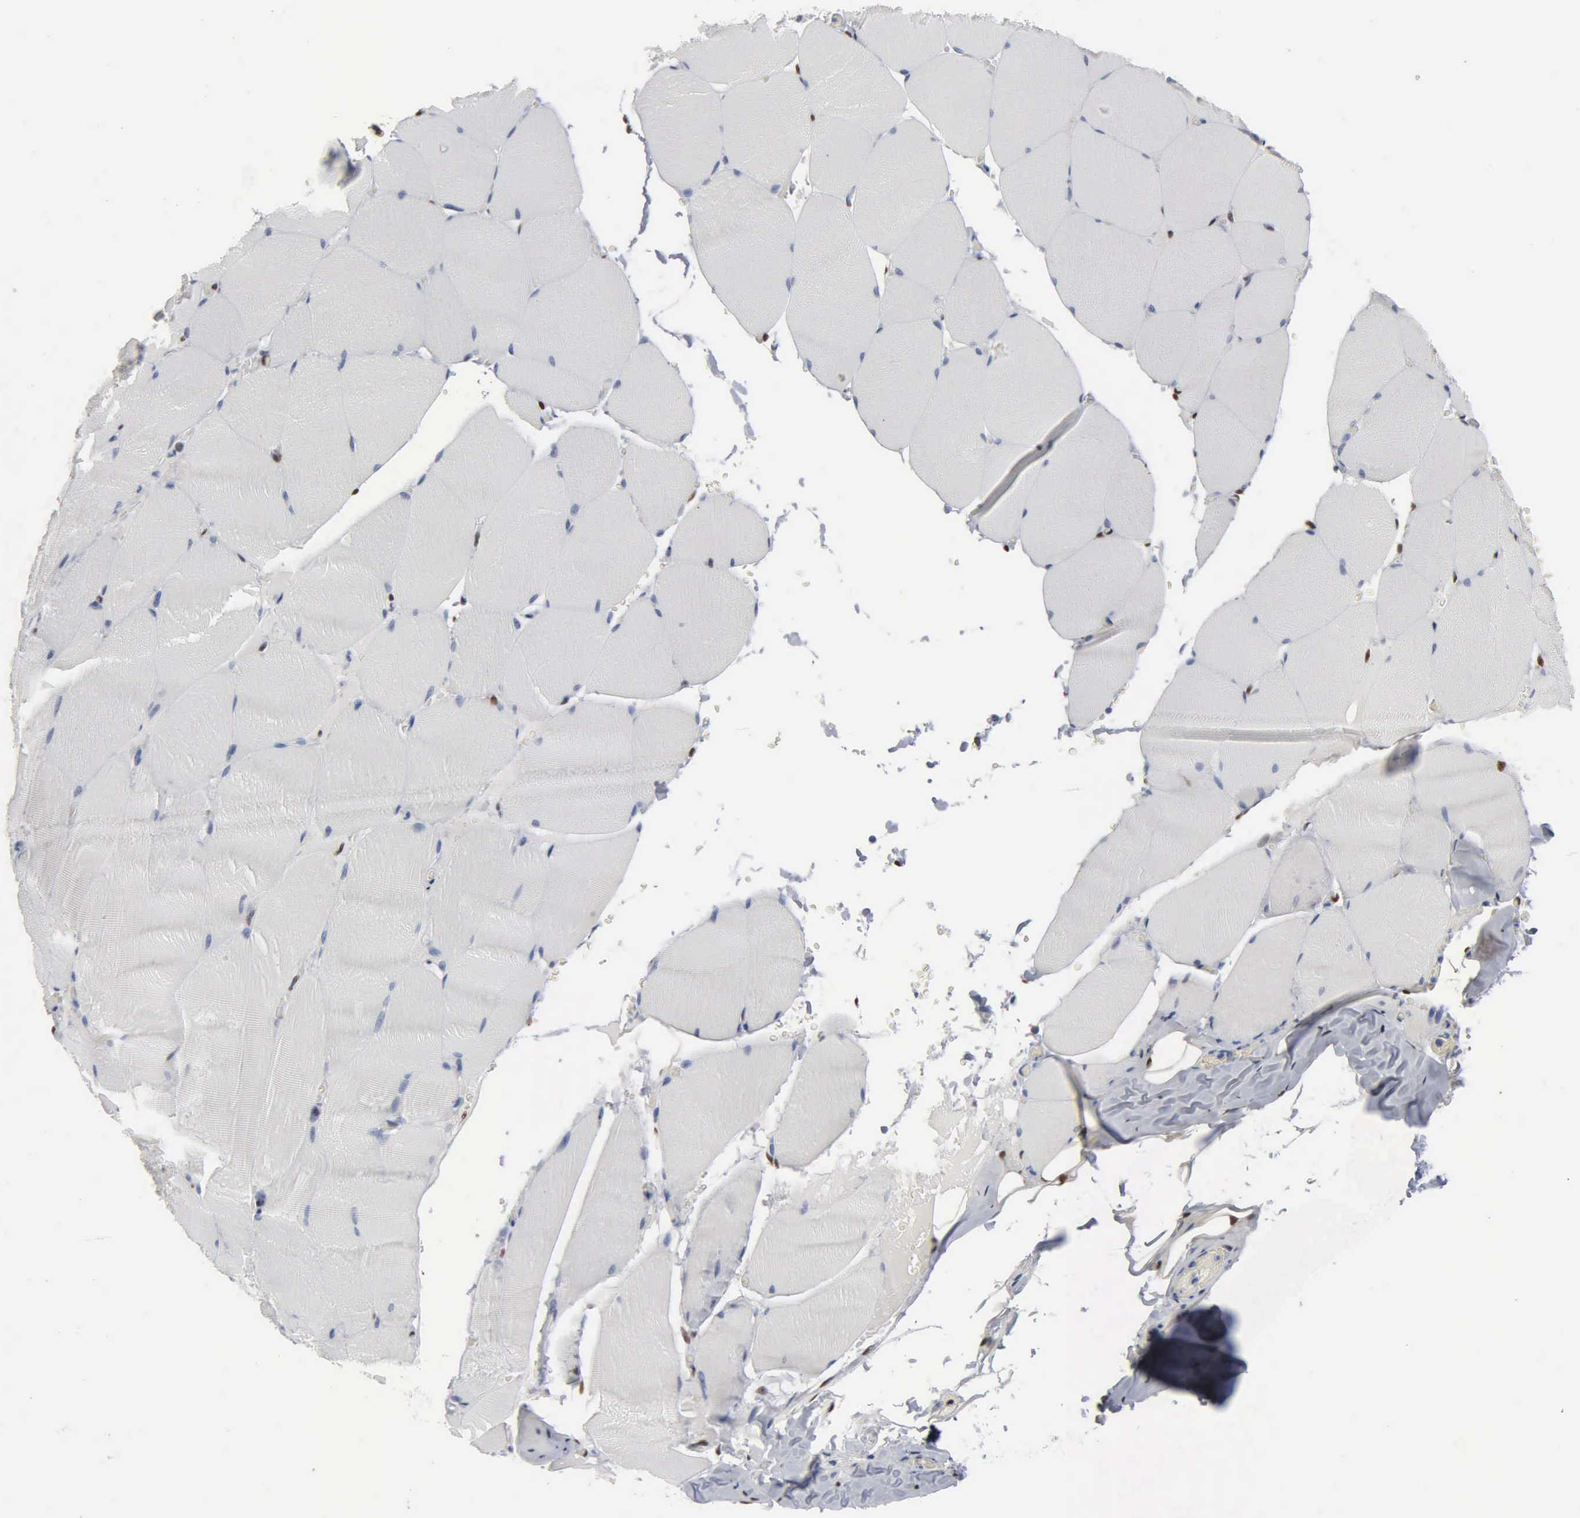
{"staining": {"intensity": "negative", "quantity": "none", "location": "none"}, "tissue": "skeletal muscle", "cell_type": "Myocytes", "image_type": "normal", "snomed": [{"axis": "morphology", "description": "Normal tissue, NOS"}, {"axis": "topography", "description": "Skeletal muscle"}], "caption": "Immunohistochemistry micrograph of benign skeletal muscle: skeletal muscle stained with DAB (3,3'-diaminobenzidine) displays no significant protein expression in myocytes. (DAB (3,3'-diaminobenzidine) IHC, high magnification).", "gene": "FGF2", "patient": {"sex": "male", "age": 71}}